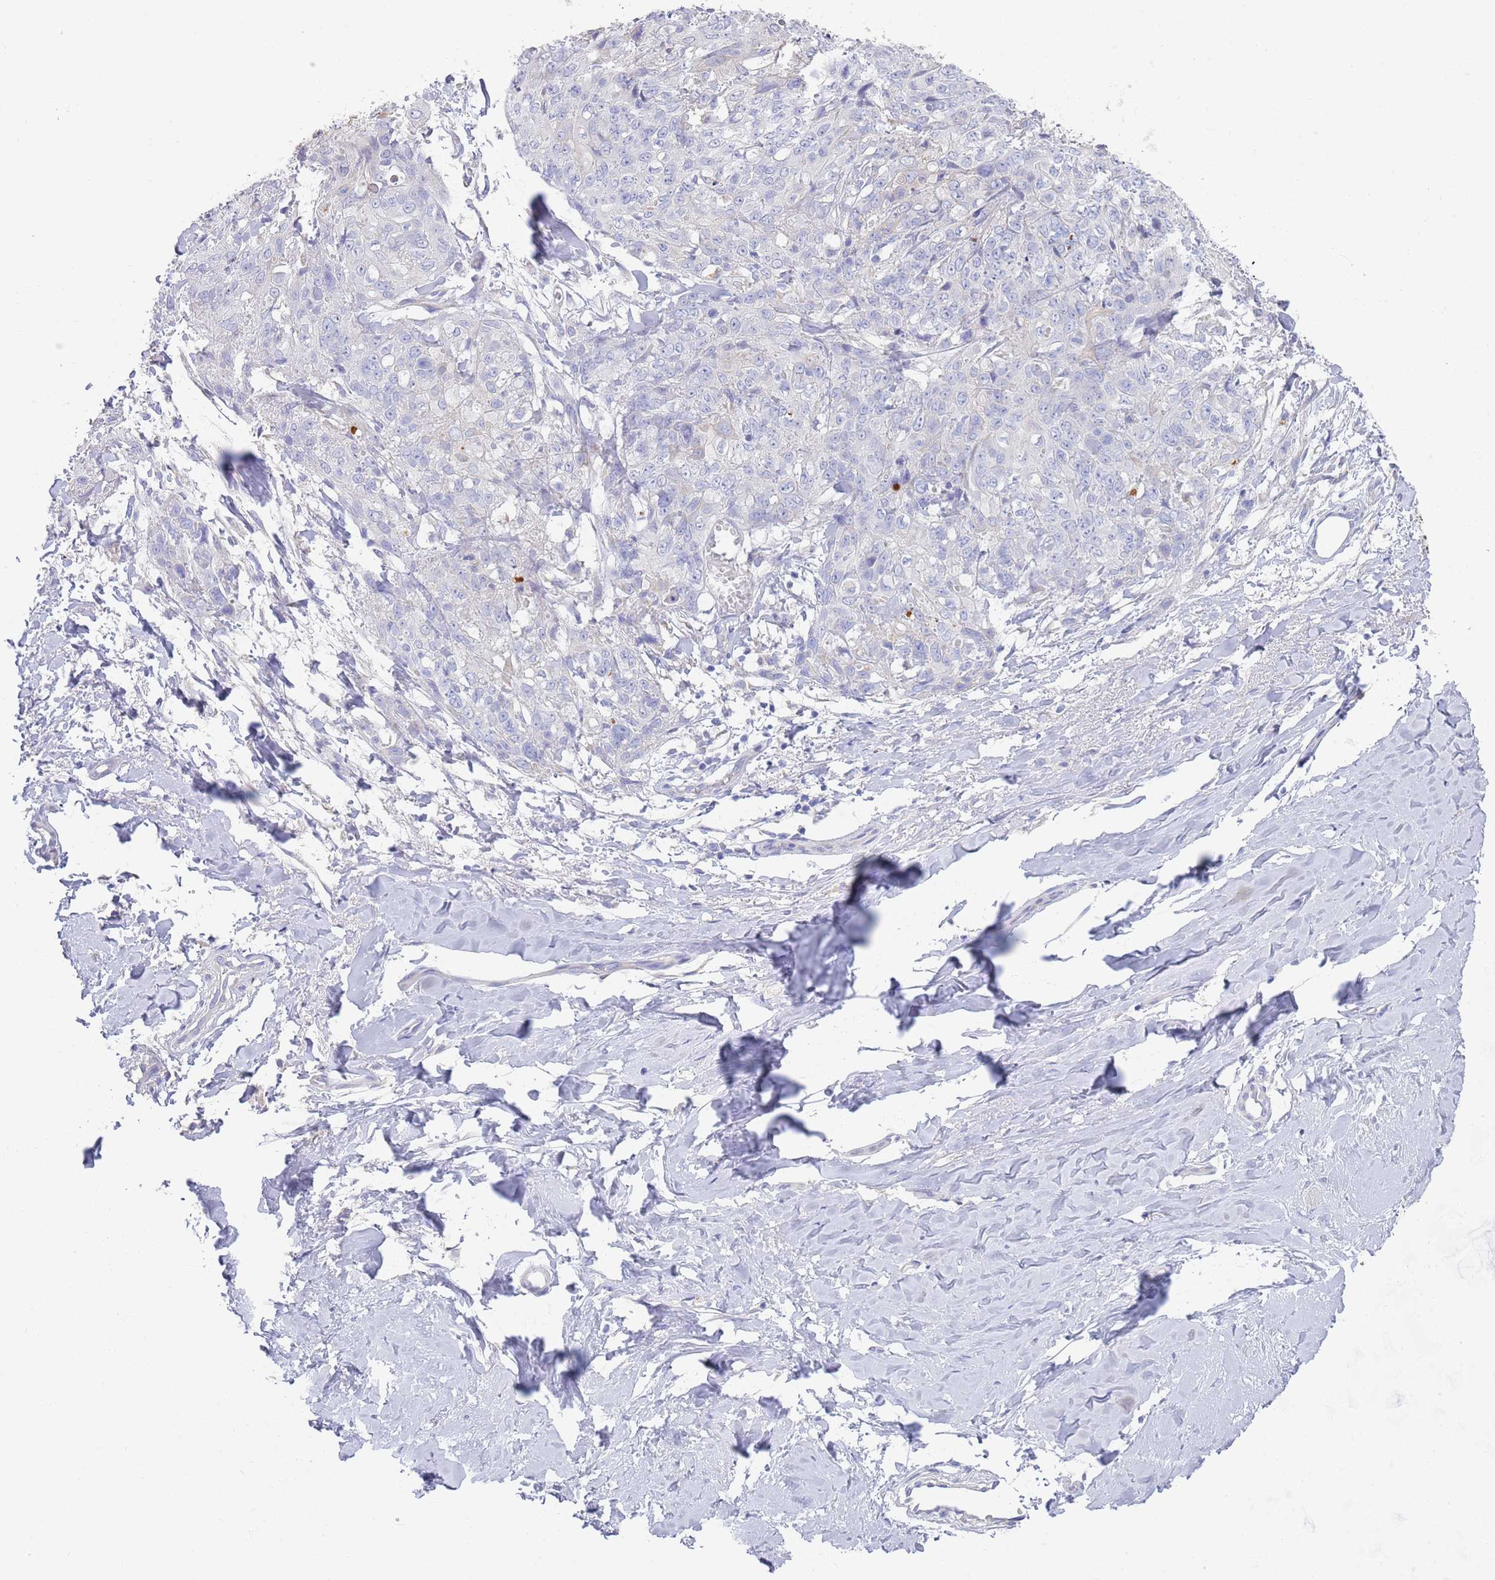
{"staining": {"intensity": "negative", "quantity": "none", "location": "none"}, "tissue": "skin cancer", "cell_type": "Tumor cells", "image_type": "cancer", "snomed": [{"axis": "morphology", "description": "Squamous cell carcinoma, NOS"}, {"axis": "topography", "description": "Skin"}, {"axis": "topography", "description": "Vulva"}], "caption": "This is an immunohistochemistry image of squamous cell carcinoma (skin). There is no staining in tumor cells.", "gene": "CCDC149", "patient": {"sex": "female", "age": 85}}